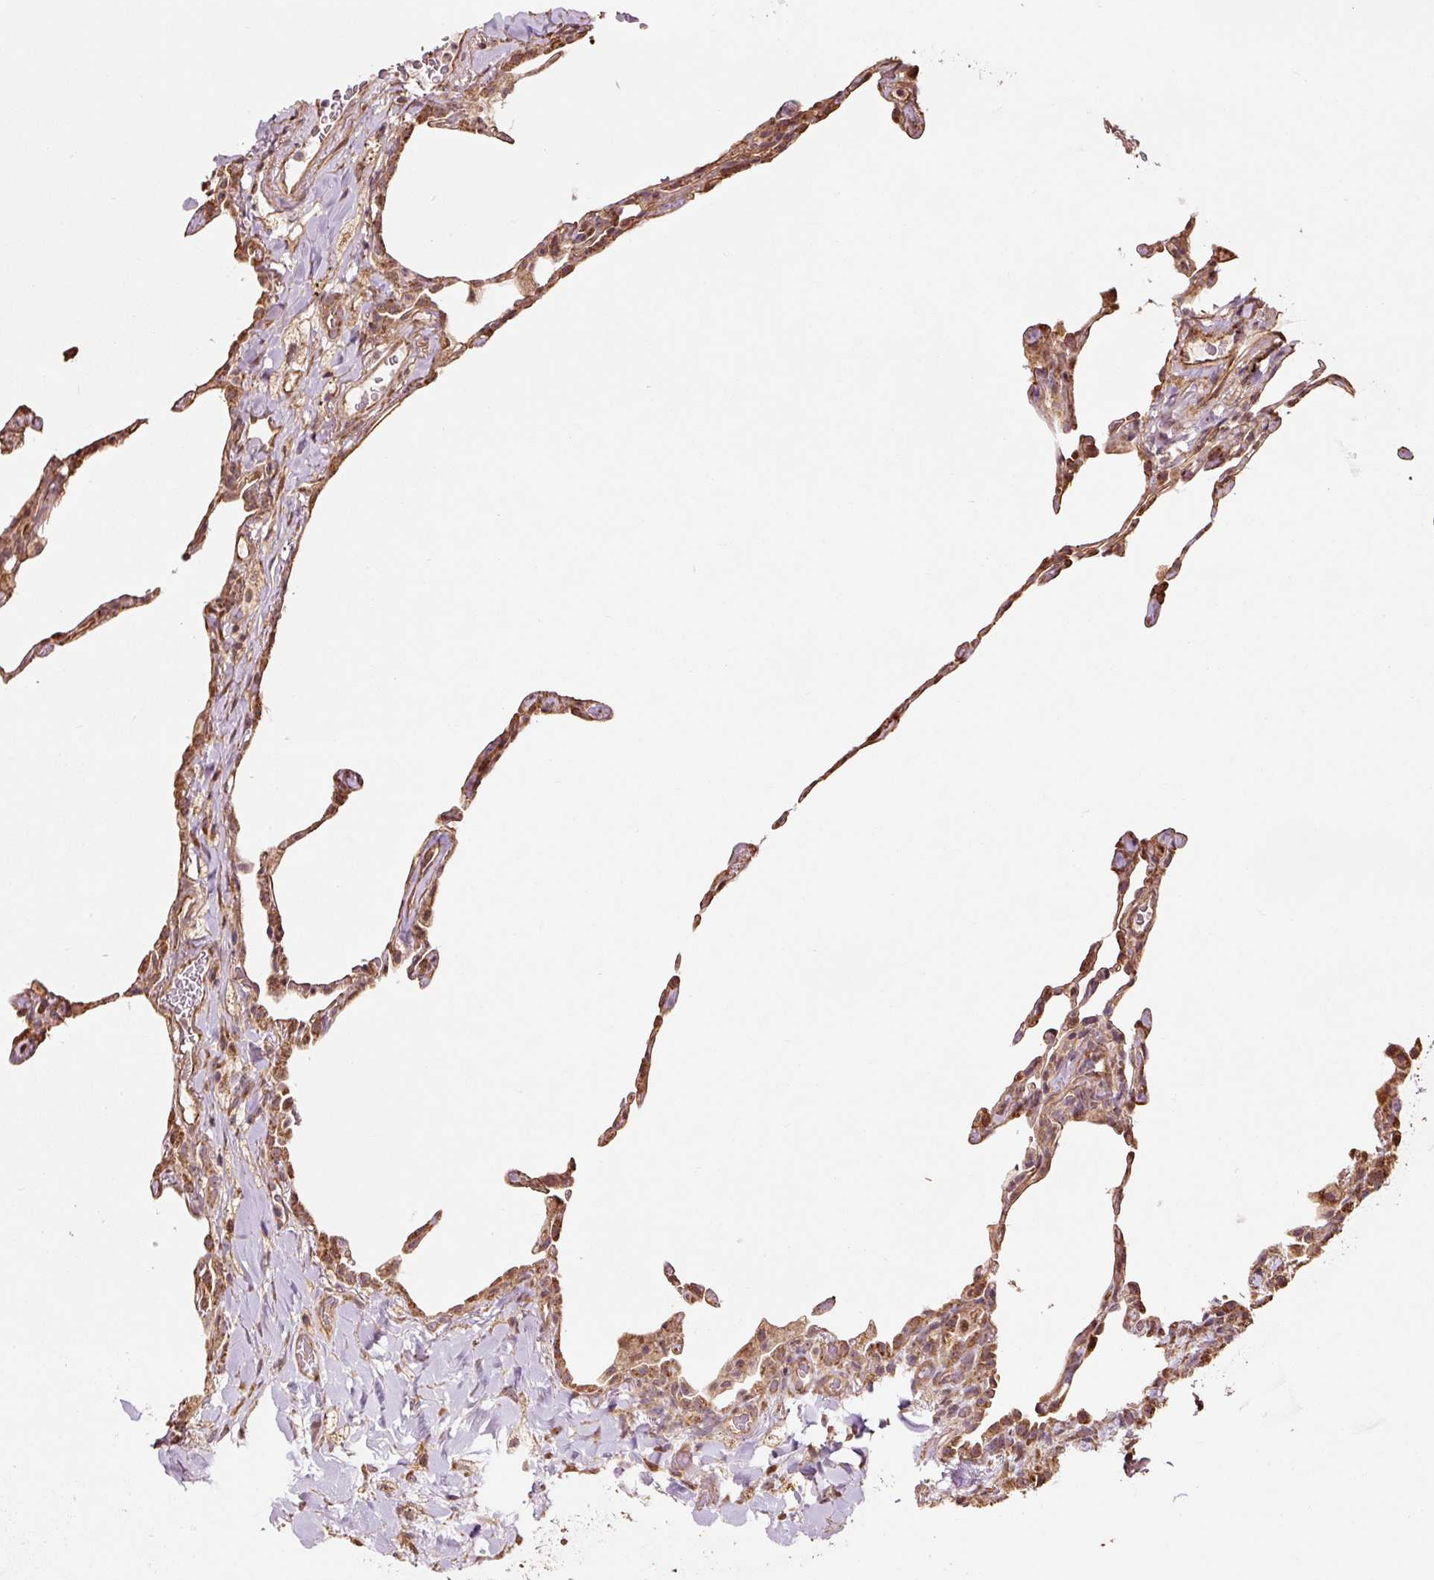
{"staining": {"intensity": "moderate", "quantity": "25%-75%", "location": "cytoplasmic/membranous"}, "tissue": "lung", "cell_type": "Alveolar cells", "image_type": "normal", "snomed": [{"axis": "morphology", "description": "Normal tissue, NOS"}, {"axis": "topography", "description": "Lung"}], "caption": "Brown immunohistochemical staining in unremarkable lung demonstrates moderate cytoplasmic/membranous positivity in approximately 25%-75% of alveolar cells.", "gene": "ETF1", "patient": {"sex": "female", "age": 57}}